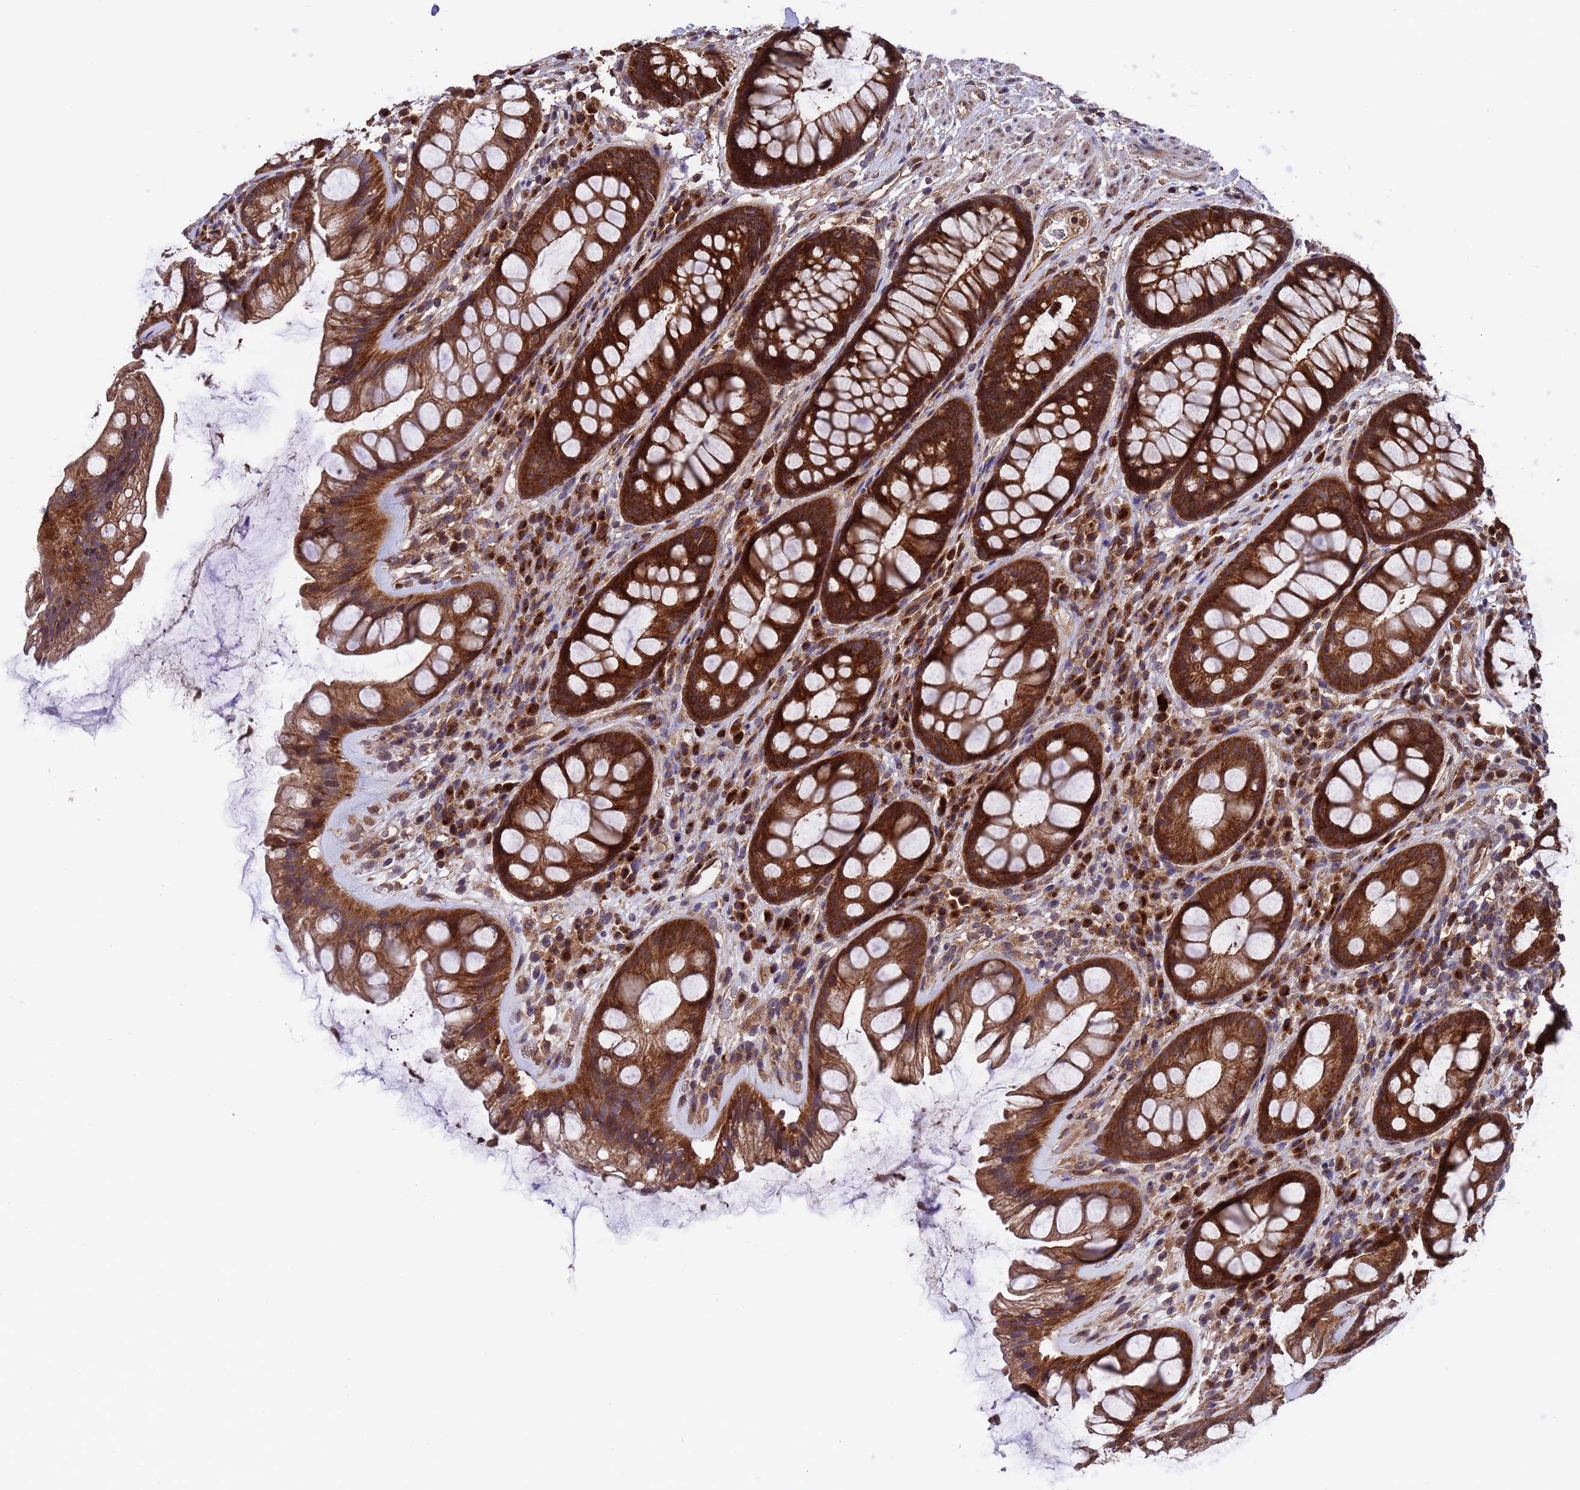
{"staining": {"intensity": "strong", "quantity": ">75%", "location": "cytoplasmic/membranous"}, "tissue": "rectum", "cell_type": "Glandular cells", "image_type": "normal", "snomed": [{"axis": "morphology", "description": "Normal tissue, NOS"}, {"axis": "topography", "description": "Rectum"}], "caption": "Immunohistochemistry (IHC) (DAB (3,3'-diaminobenzidine)) staining of unremarkable rectum shows strong cytoplasmic/membranous protein staining in about >75% of glandular cells.", "gene": "TSR3", "patient": {"sex": "male", "age": 74}}